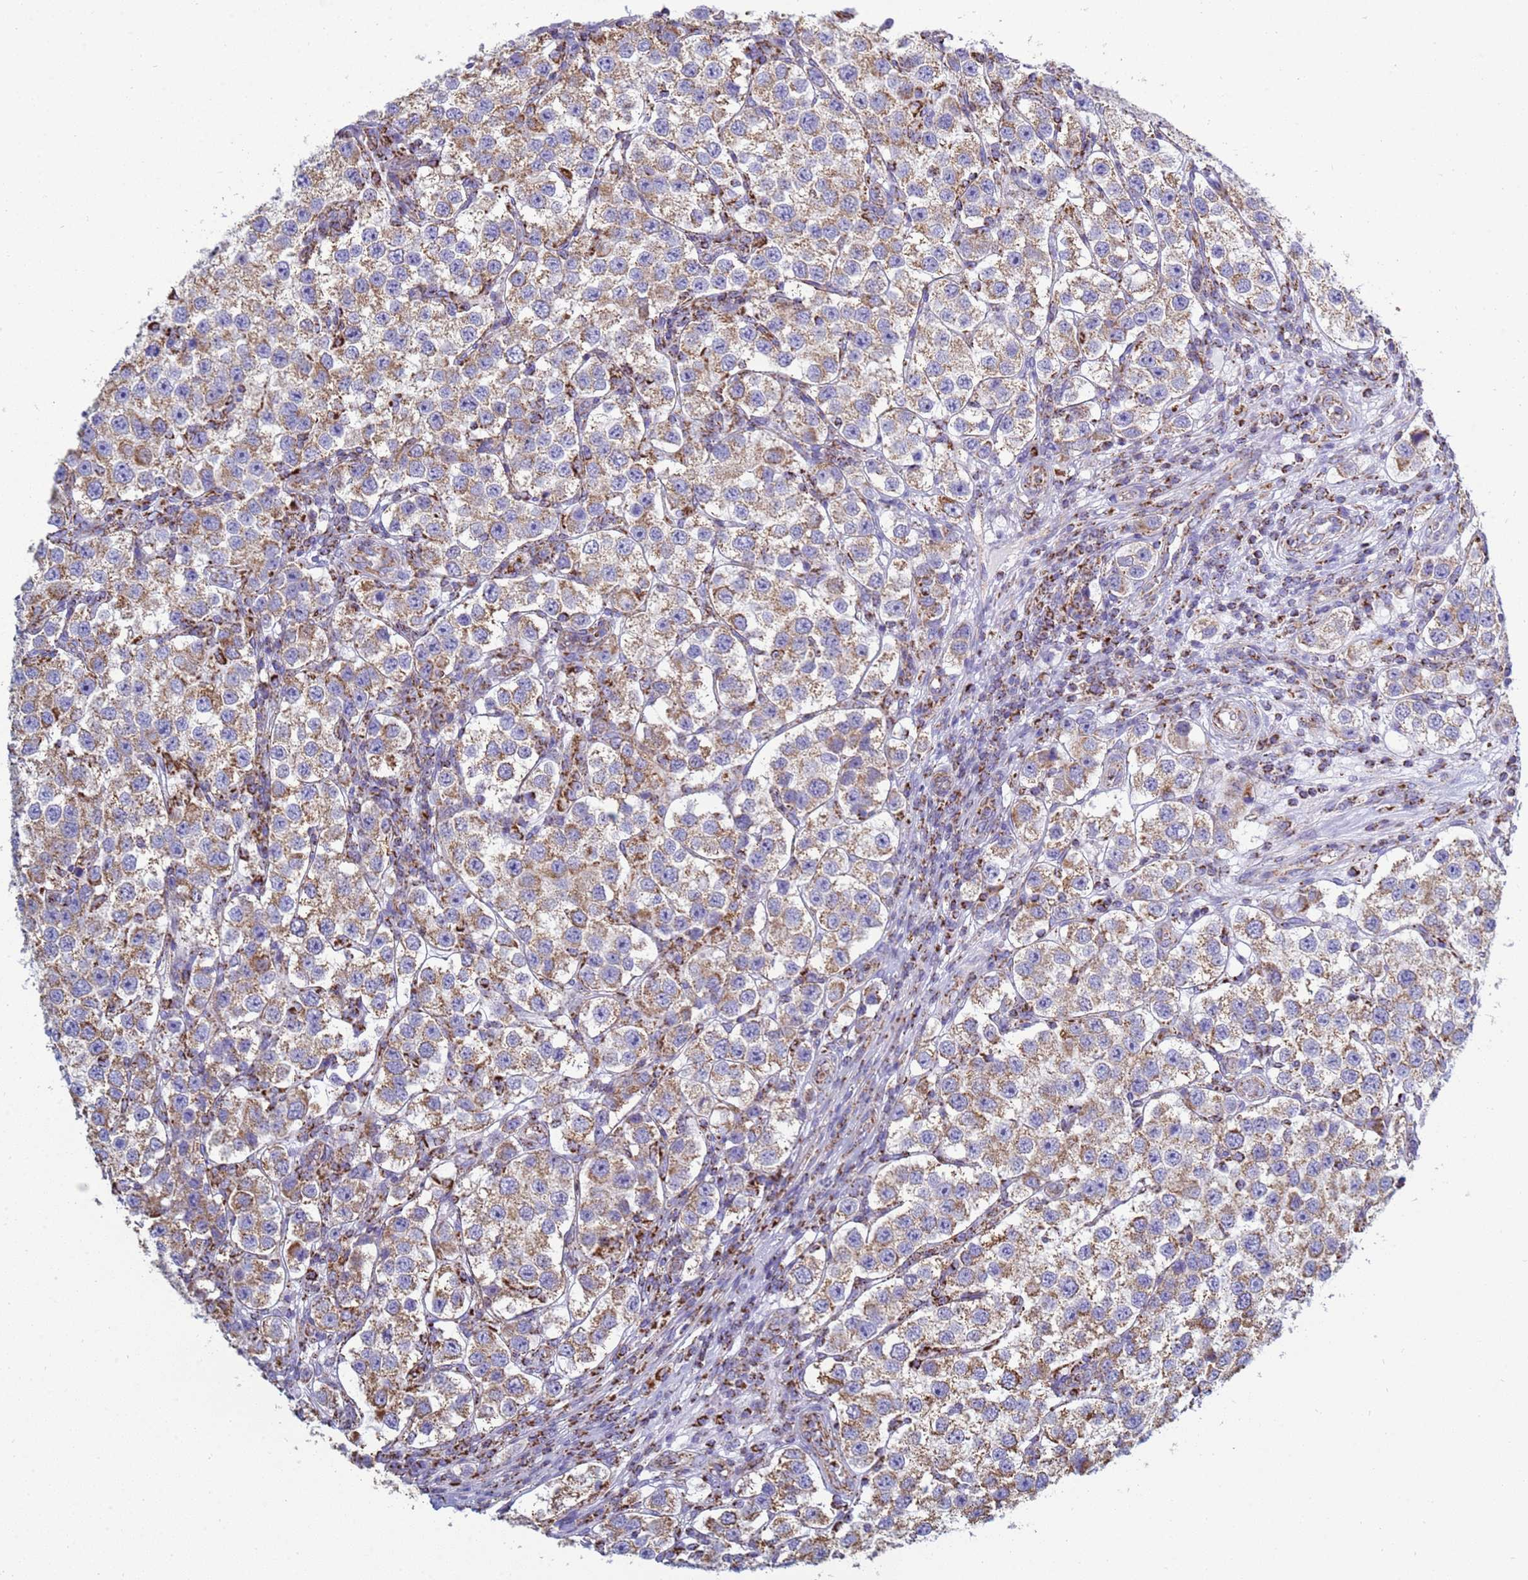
{"staining": {"intensity": "moderate", "quantity": ">75%", "location": "cytoplasmic/membranous"}, "tissue": "testis cancer", "cell_type": "Tumor cells", "image_type": "cancer", "snomed": [{"axis": "morphology", "description": "Seminoma, NOS"}, {"axis": "topography", "description": "Testis"}], "caption": "Testis cancer was stained to show a protein in brown. There is medium levels of moderate cytoplasmic/membranous staining in about >75% of tumor cells. Immunohistochemistry (ihc) stains the protein of interest in brown and the nuclei are stained blue.", "gene": "COQ4", "patient": {"sex": "male", "age": 37}}